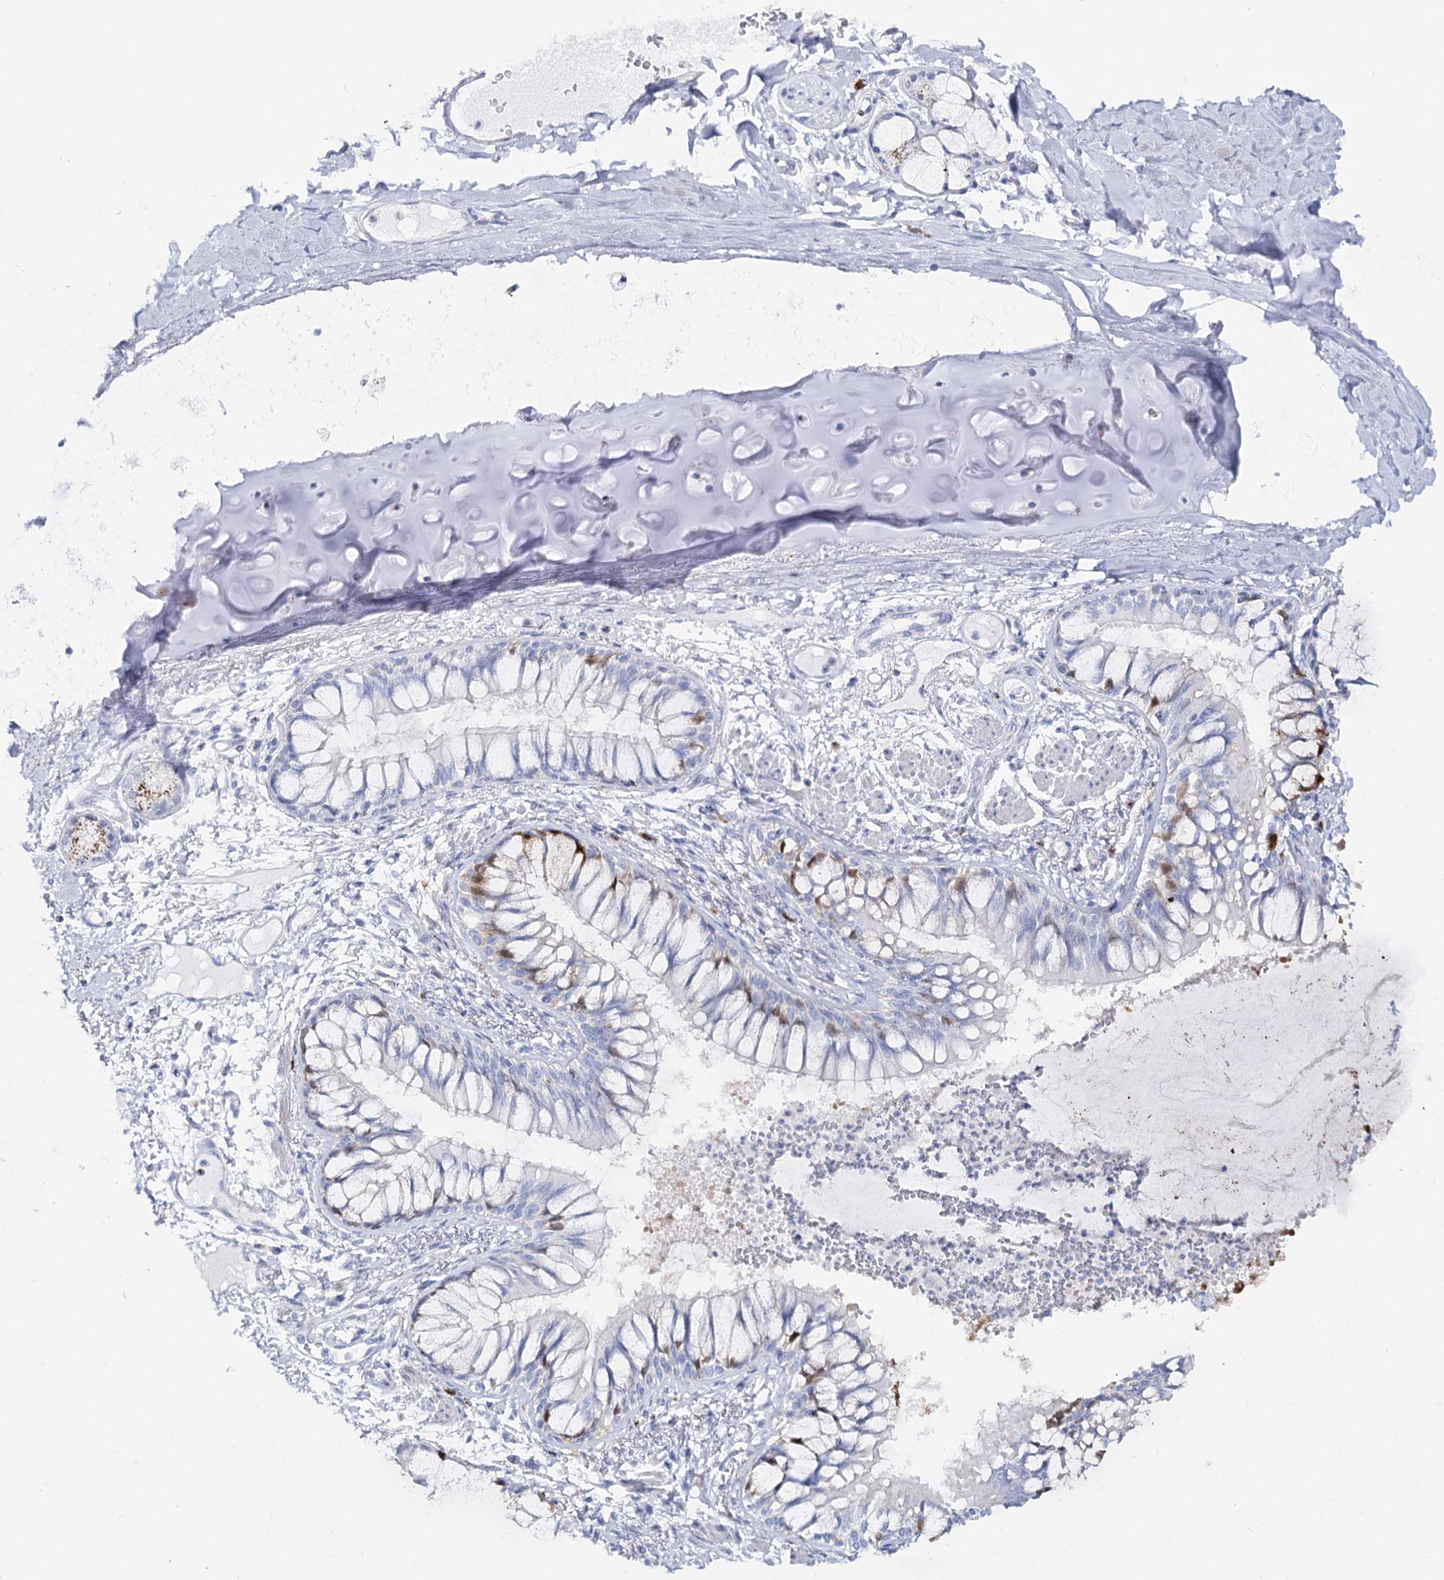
{"staining": {"intensity": "negative", "quantity": "none", "location": "none"}, "tissue": "adipose tissue", "cell_type": "Adipocytes", "image_type": "normal", "snomed": [{"axis": "morphology", "description": "Normal tissue, NOS"}, {"axis": "topography", "description": "Cartilage tissue"}, {"axis": "topography", "description": "Bronchus"}, {"axis": "topography", "description": "Lung"}, {"axis": "topography", "description": "Peripheral nerve tissue"}], "caption": "Immunohistochemical staining of normal human adipose tissue exhibits no significant positivity in adipocytes. (DAB immunohistochemistry (IHC), high magnification).", "gene": "SLC3A1", "patient": {"sex": "female", "age": 49}}